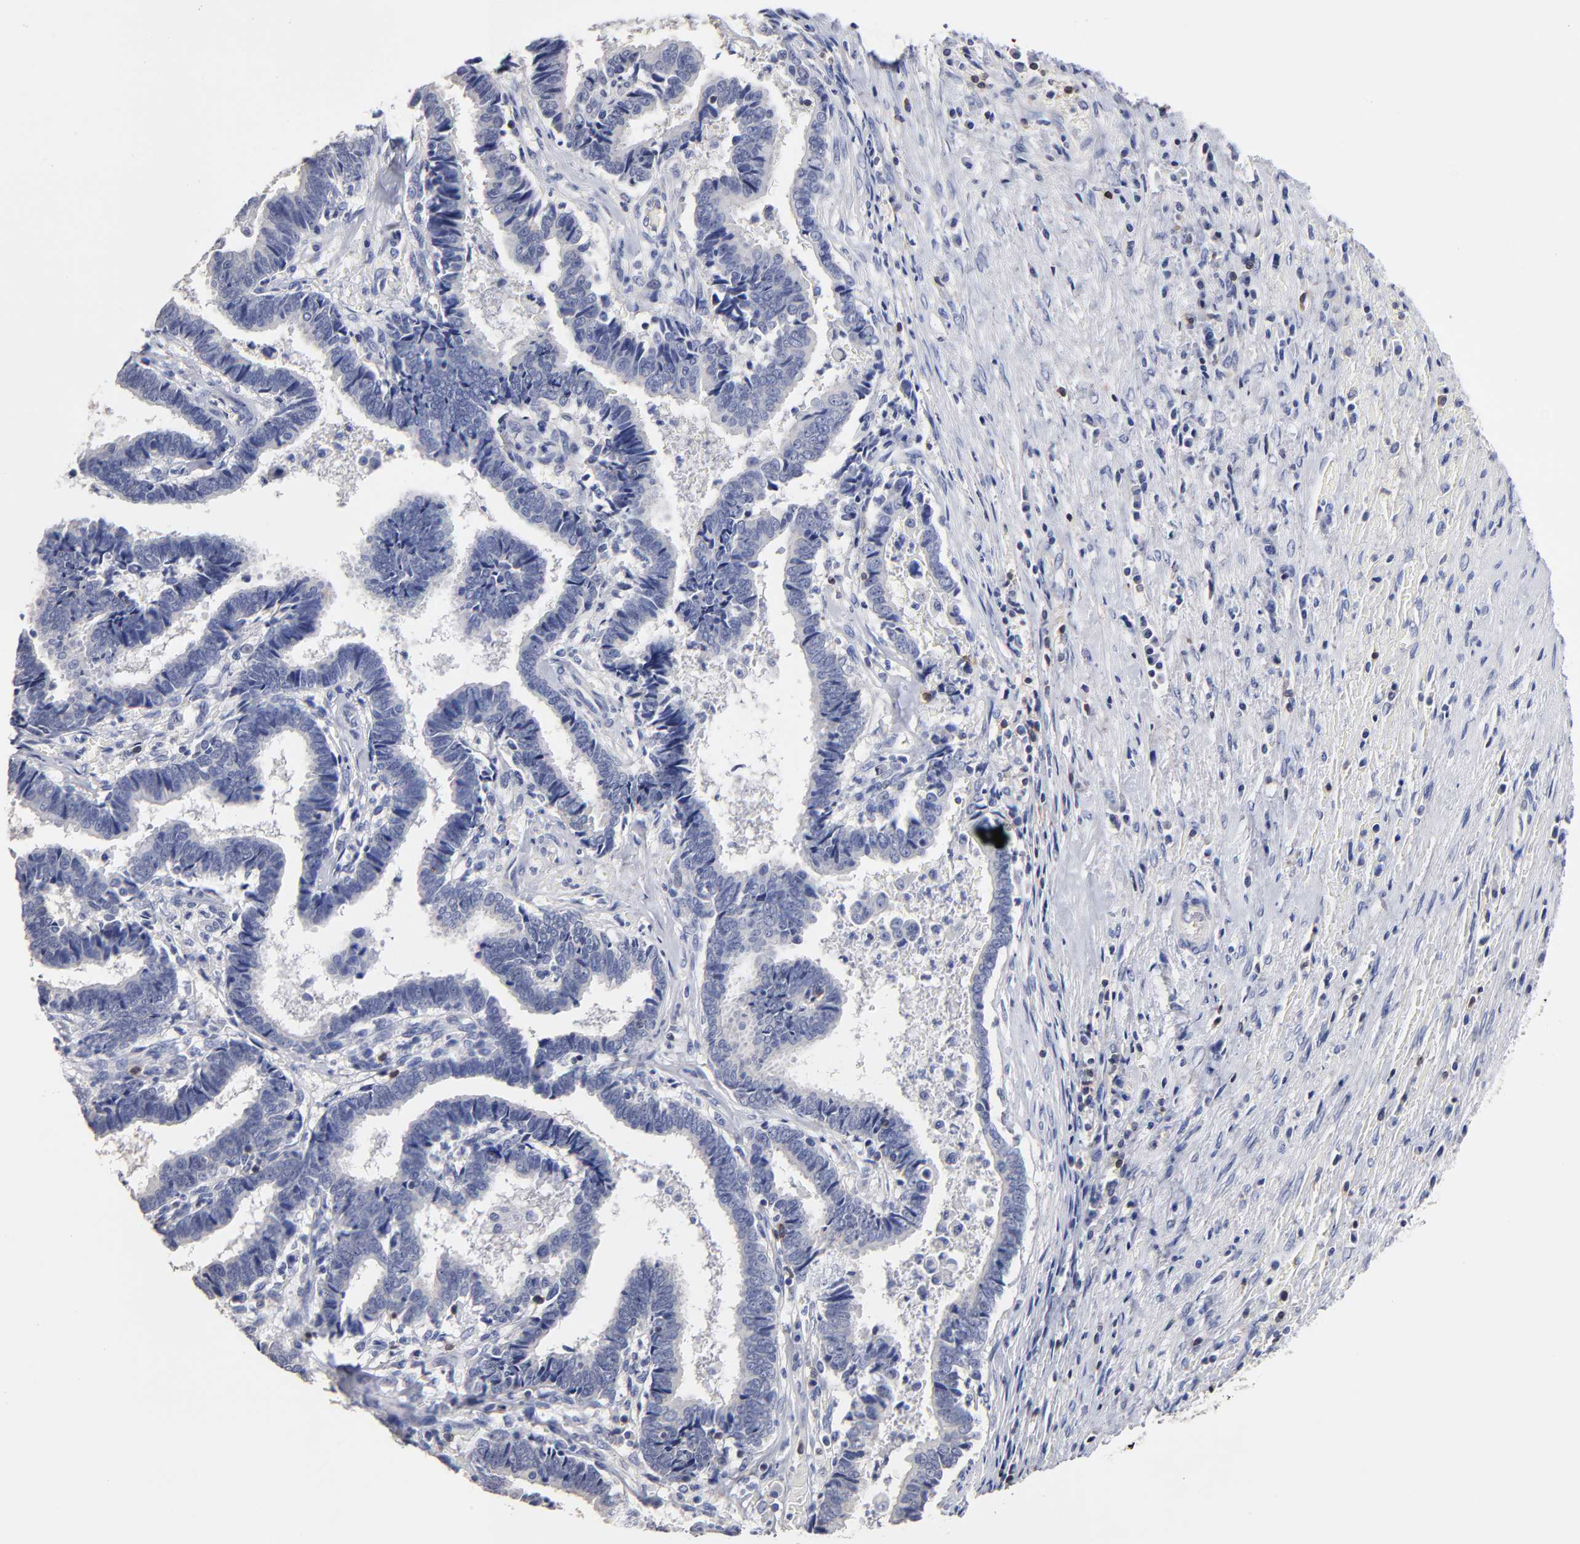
{"staining": {"intensity": "negative", "quantity": "none", "location": "none"}, "tissue": "liver cancer", "cell_type": "Tumor cells", "image_type": "cancer", "snomed": [{"axis": "morphology", "description": "Cholangiocarcinoma"}, {"axis": "topography", "description": "Liver"}], "caption": "High magnification brightfield microscopy of liver cancer stained with DAB (3,3'-diaminobenzidine) (brown) and counterstained with hematoxylin (blue): tumor cells show no significant positivity.", "gene": "TRAT1", "patient": {"sex": "male", "age": 57}}